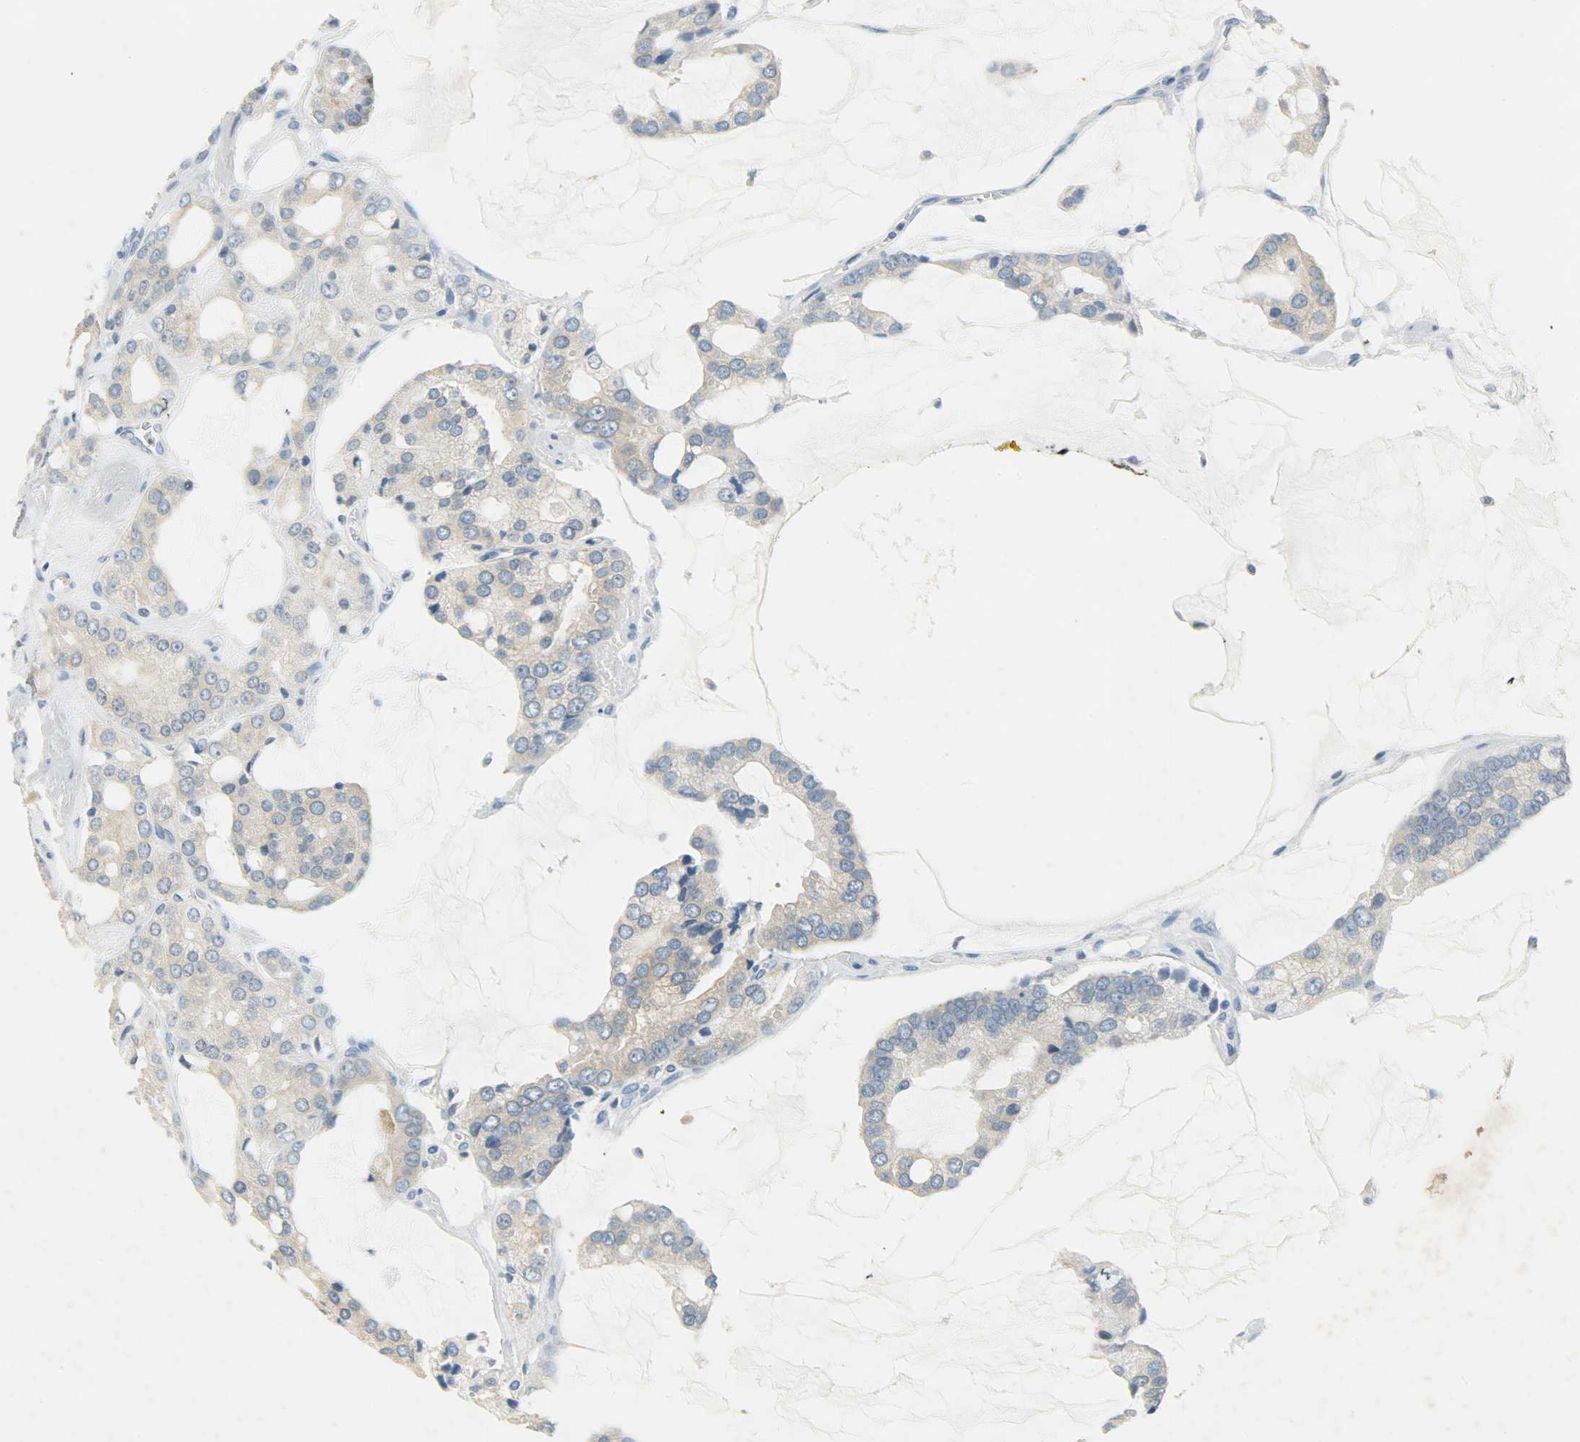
{"staining": {"intensity": "moderate", "quantity": "25%-75%", "location": "cytoplasmic/membranous"}, "tissue": "prostate cancer", "cell_type": "Tumor cells", "image_type": "cancer", "snomed": [{"axis": "morphology", "description": "Adenocarcinoma, High grade"}, {"axis": "topography", "description": "Prostate"}], "caption": "The histopathology image displays immunohistochemical staining of prostate adenocarcinoma (high-grade). There is moderate cytoplasmic/membranous expression is identified in about 25%-75% of tumor cells.", "gene": "PROM1", "patient": {"sex": "male", "age": 67}}